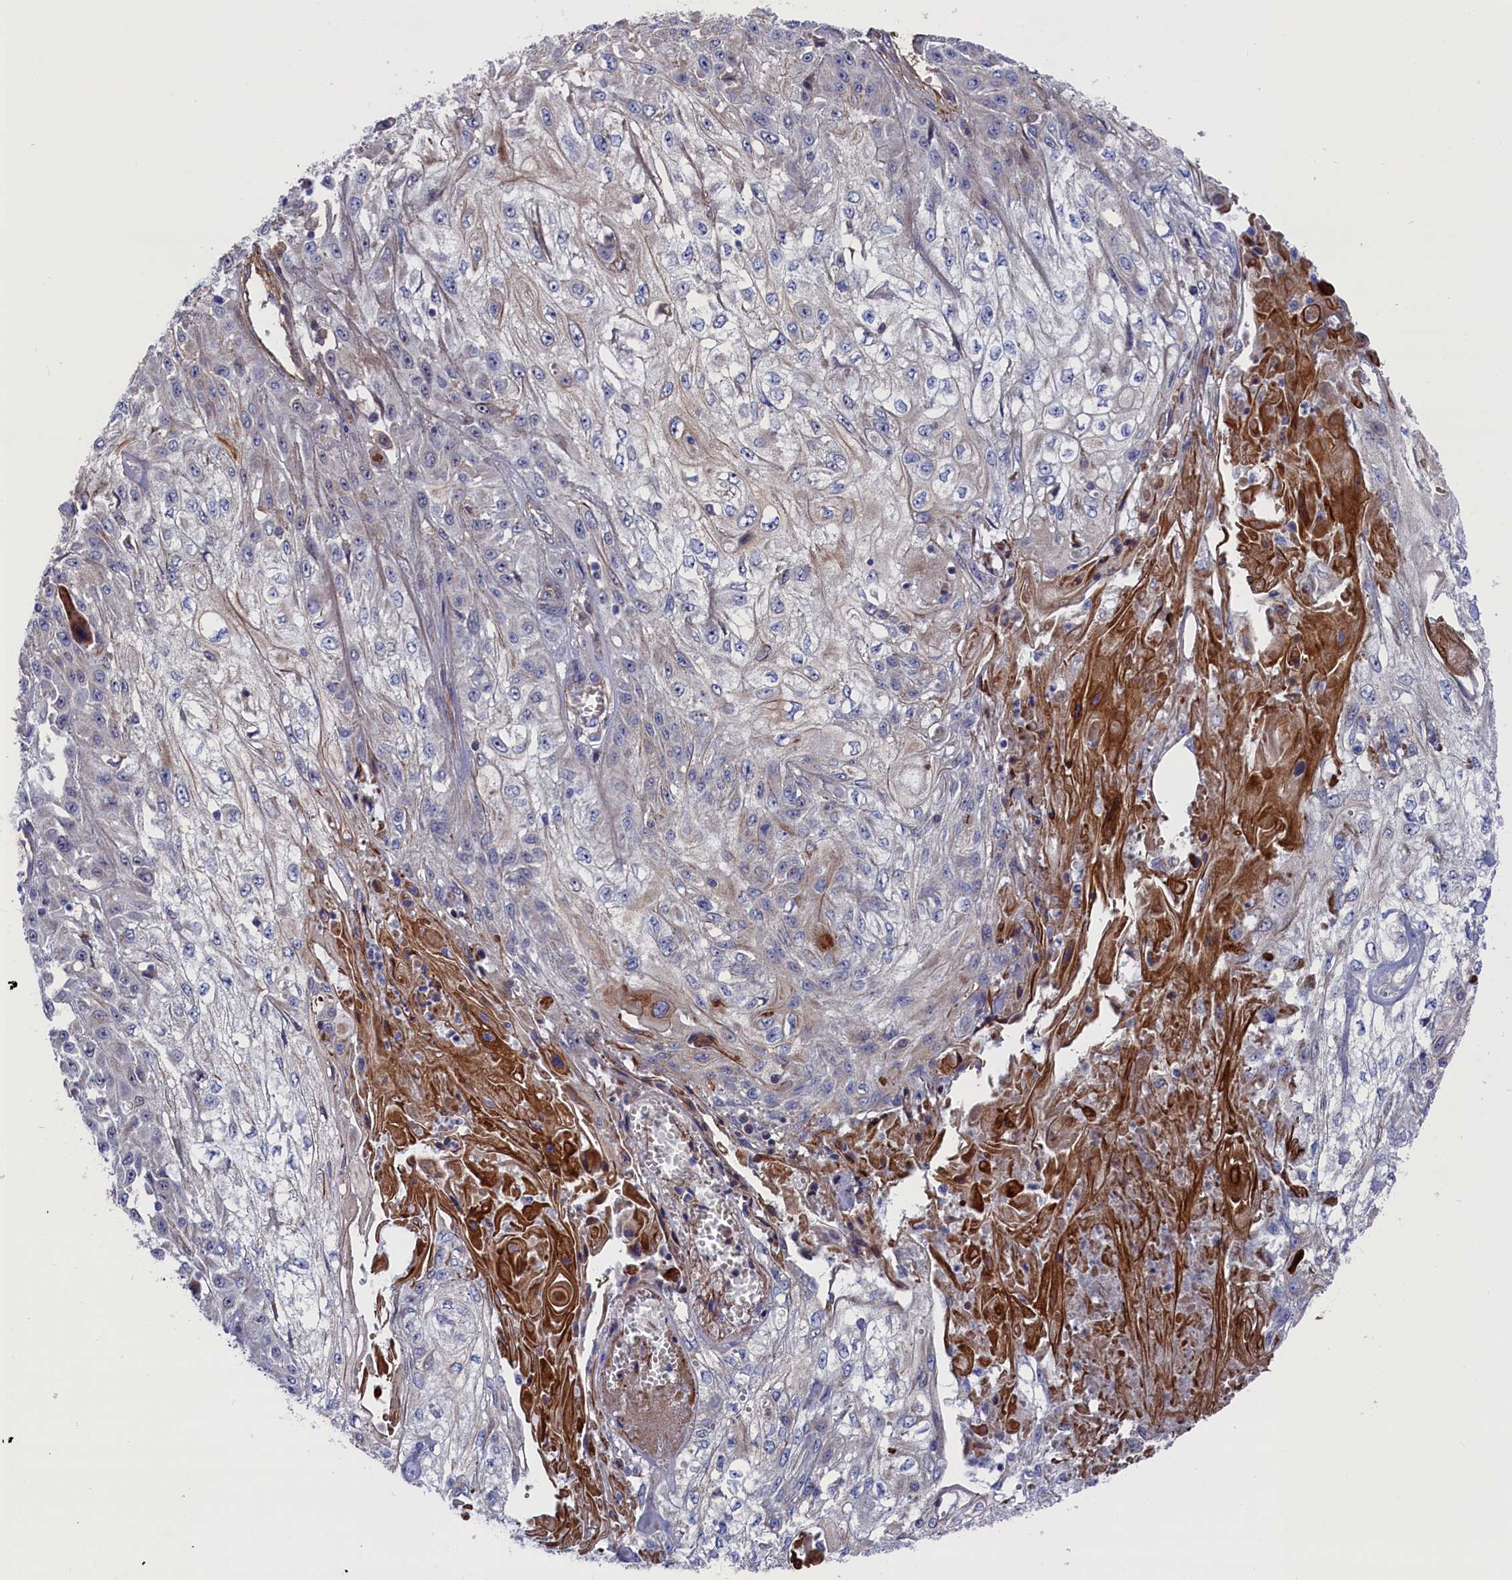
{"staining": {"intensity": "negative", "quantity": "none", "location": "none"}, "tissue": "skin cancer", "cell_type": "Tumor cells", "image_type": "cancer", "snomed": [{"axis": "morphology", "description": "Squamous cell carcinoma, NOS"}, {"axis": "morphology", "description": "Squamous cell carcinoma, metastatic, NOS"}, {"axis": "topography", "description": "Skin"}, {"axis": "topography", "description": "Lymph node"}], "caption": "Micrograph shows no significant protein expression in tumor cells of skin cancer. The staining is performed using DAB (3,3'-diaminobenzidine) brown chromogen with nuclei counter-stained in using hematoxylin.", "gene": "GPR108", "patient": {"sex": "male", "age": 75}}